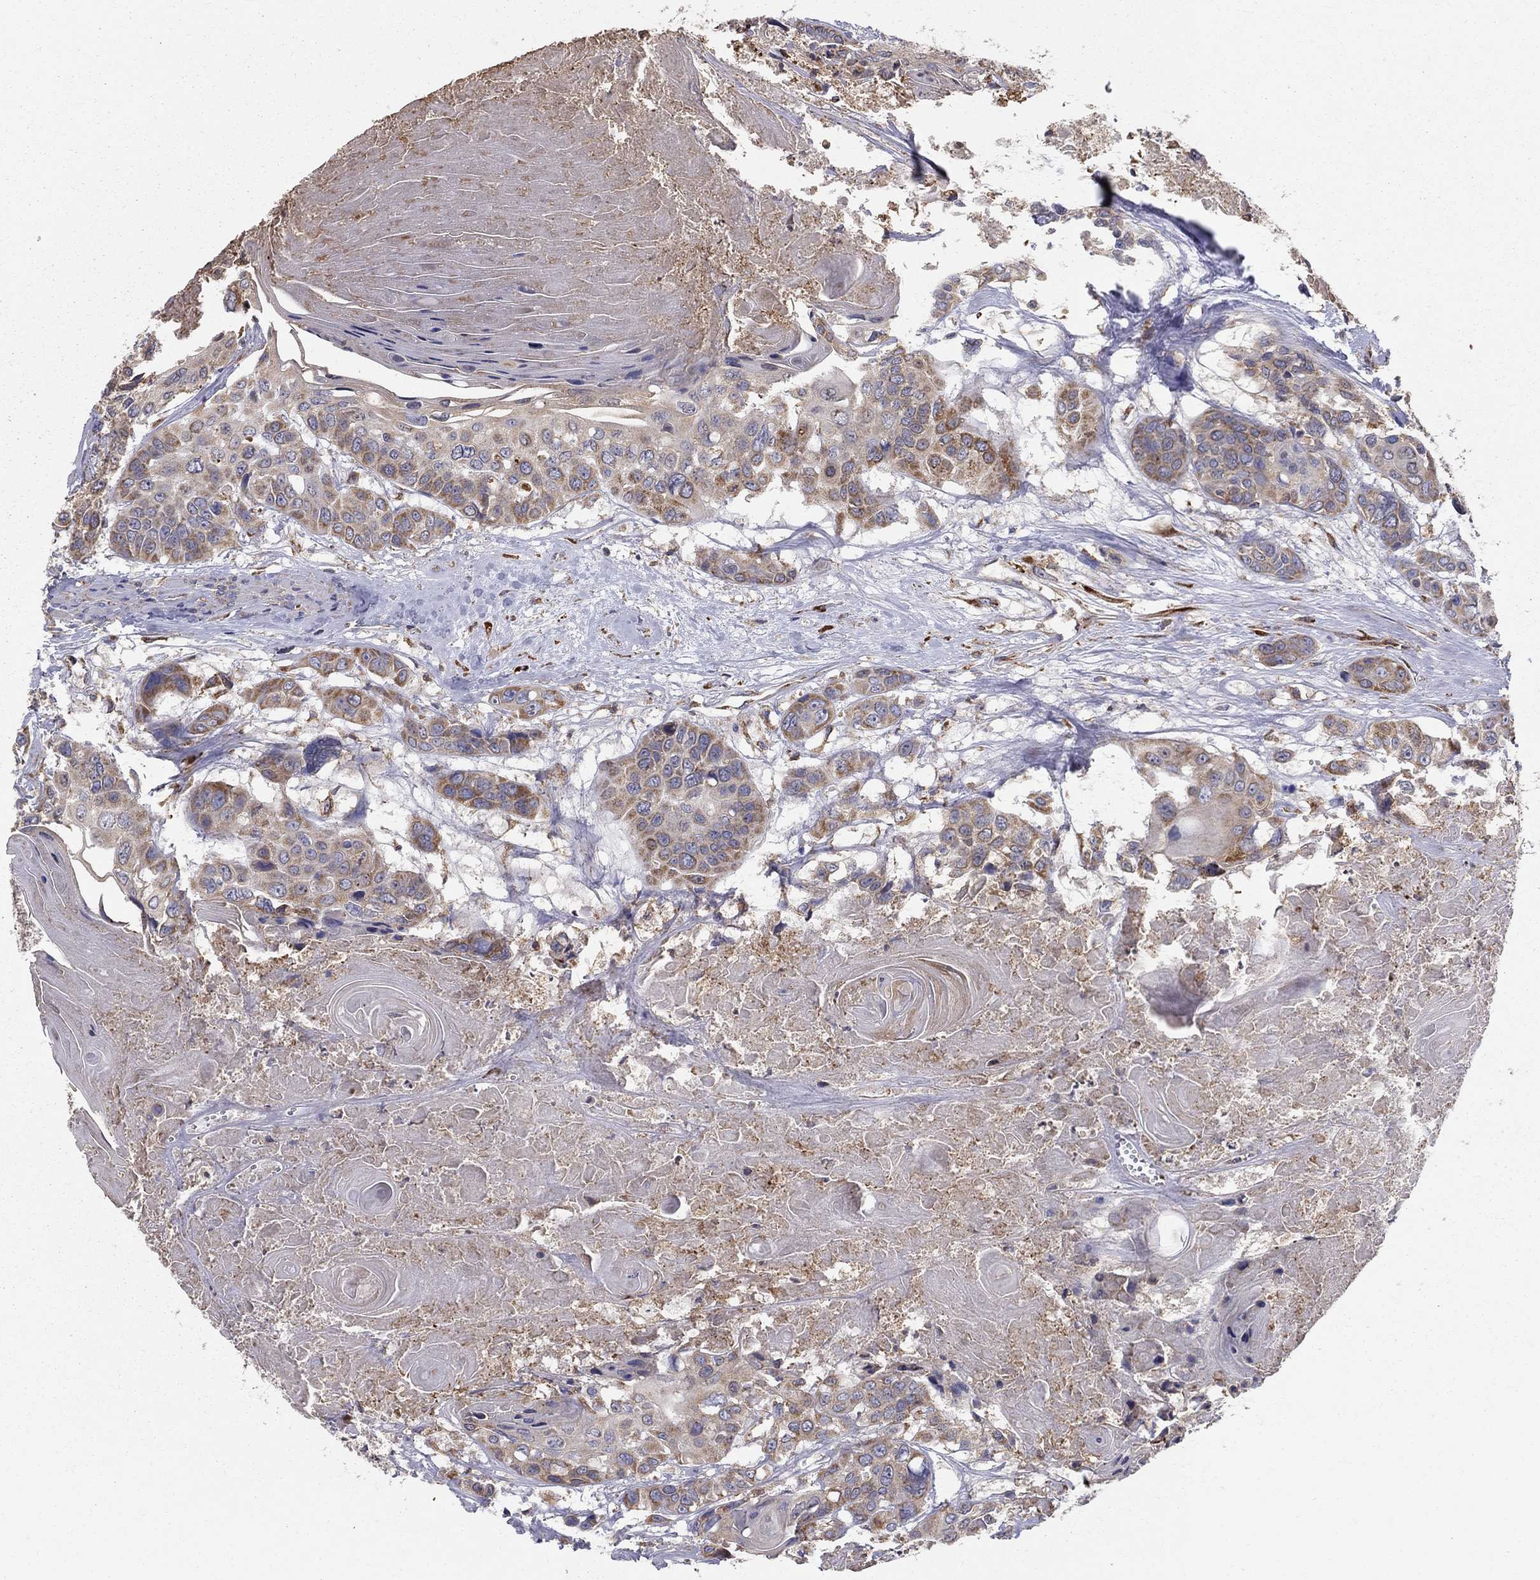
{"staining": {"intensity": "moderate", "quantity": ">75%", "location": "cytoplasmic/membranous"}, "tissue": "head and neck cancer", "cell_type": "Tumor cells", "image_type": "cancer", "snomed": [{"axis": "morphology", "description": "Squamous cell carcinoma, NOS"}, {"axis": "topography", "description": "Oral tissue"}, {"axis": "topography", "description": "Head-Neck"}], "caption": "Immunohistochemistry (IHC) of head and neck cancer (squamous cell carcinoma) exhibits medium levels of moderate cytoplasmic/membranous positivity in approximately >75% of tumor cells.", "gene": "PRDX4", "patient": {"sex": "male", "age": 56}}